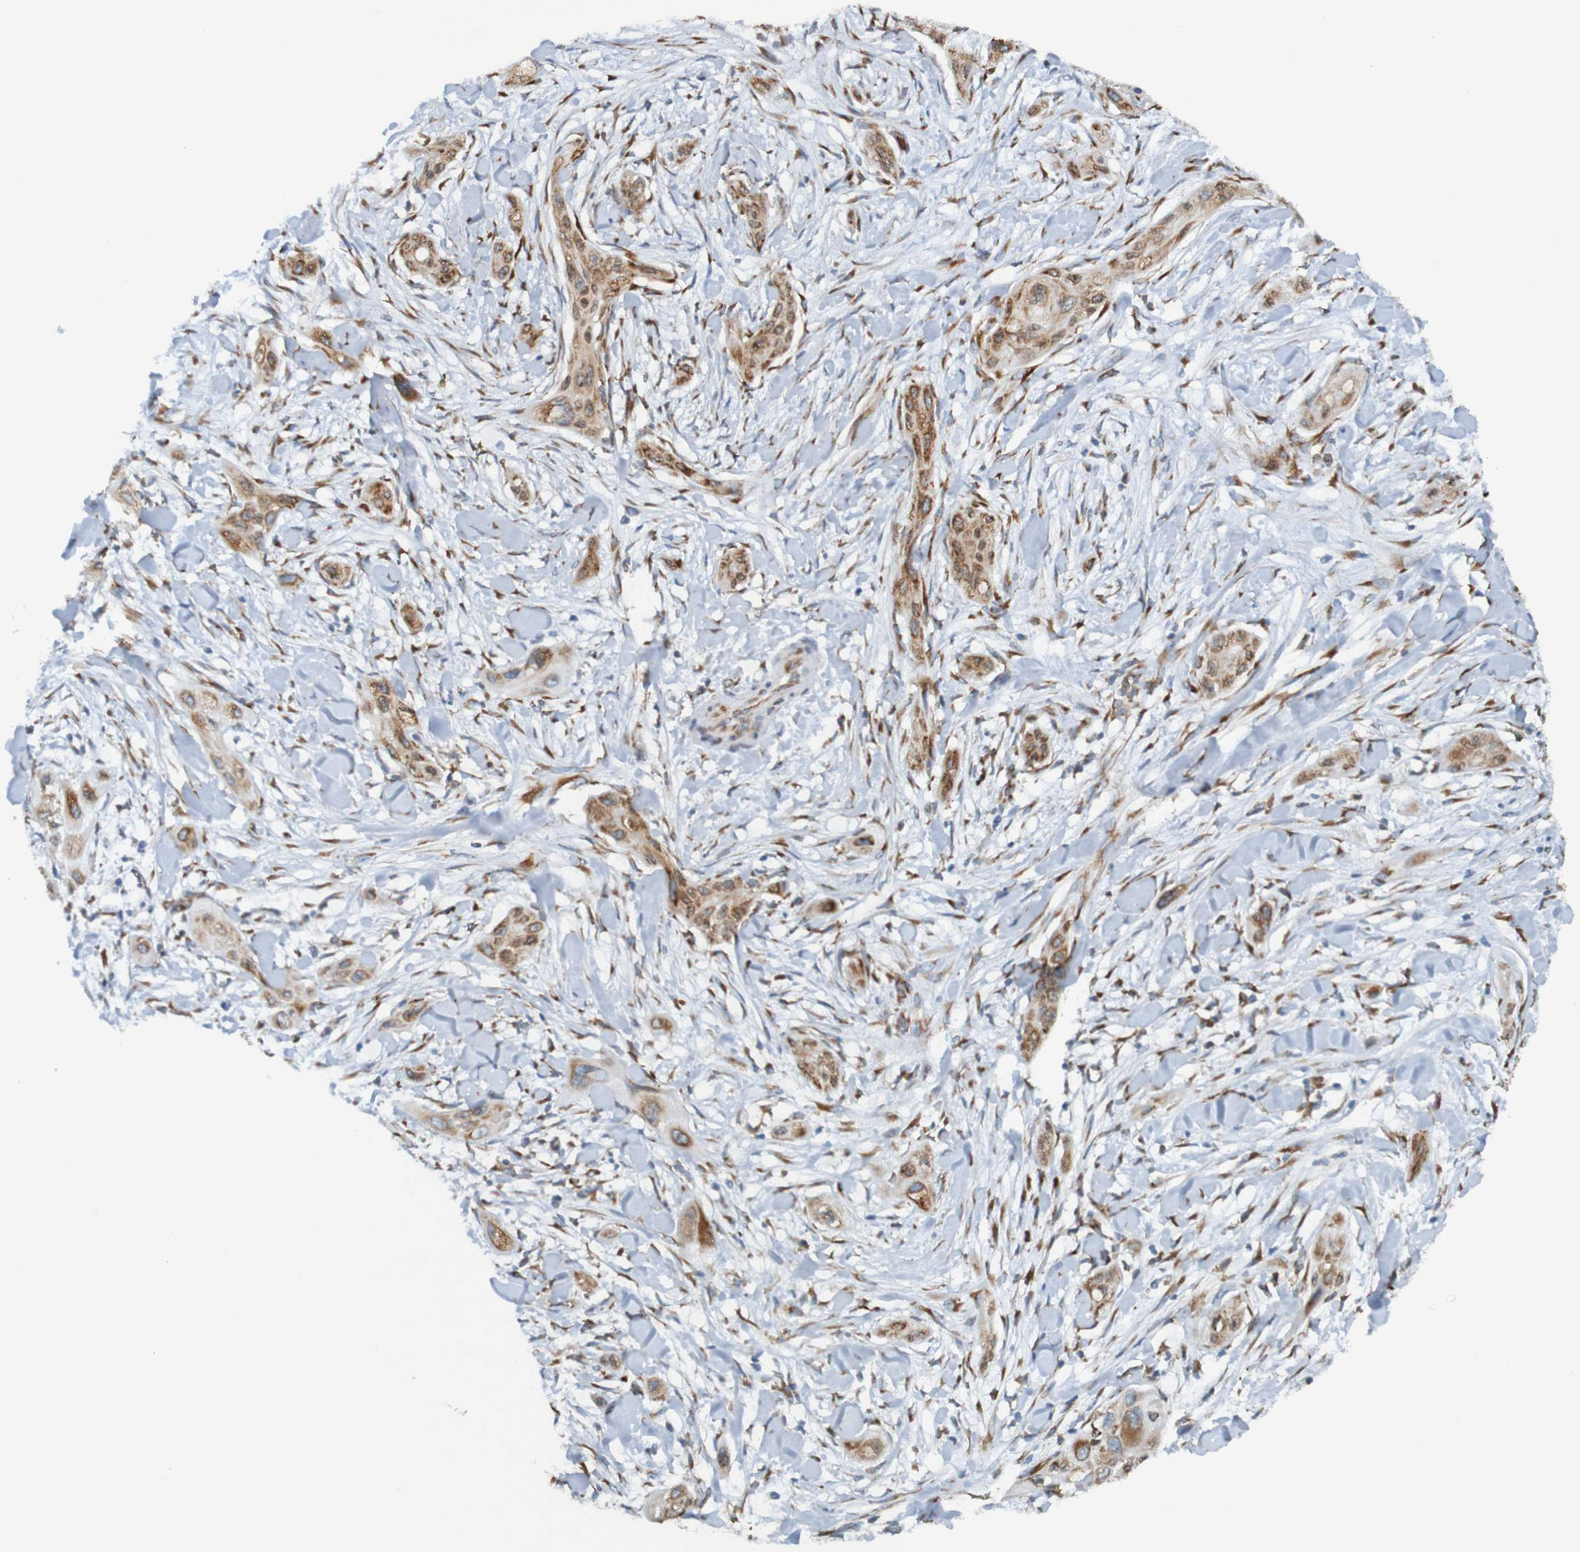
{"staining": {"intensity": "weak", "quantity": ">75%", "location": "cytoplasmic/membranous"}, "tissue": "lung cancer", "cell_type": "Tumor cells", "image_type": "cancer", "snomed": [{"axis": "morphology", "description": "Squamous cell carcinoma, NOS"}, {"axis": "topography", "description": "Lung"}], "caption": "An IHC micrograph of tumor tissue is shown. Protein staining in brown labels weak cytoplasmic/membranous positivity in squamous cell carcinoma (lung) within tumor cells. (brown staining indicates protein expression, while blue staining denotes nuclei).", "gene": "SSR1", "patient": {"sex": "female", "age": 47}}